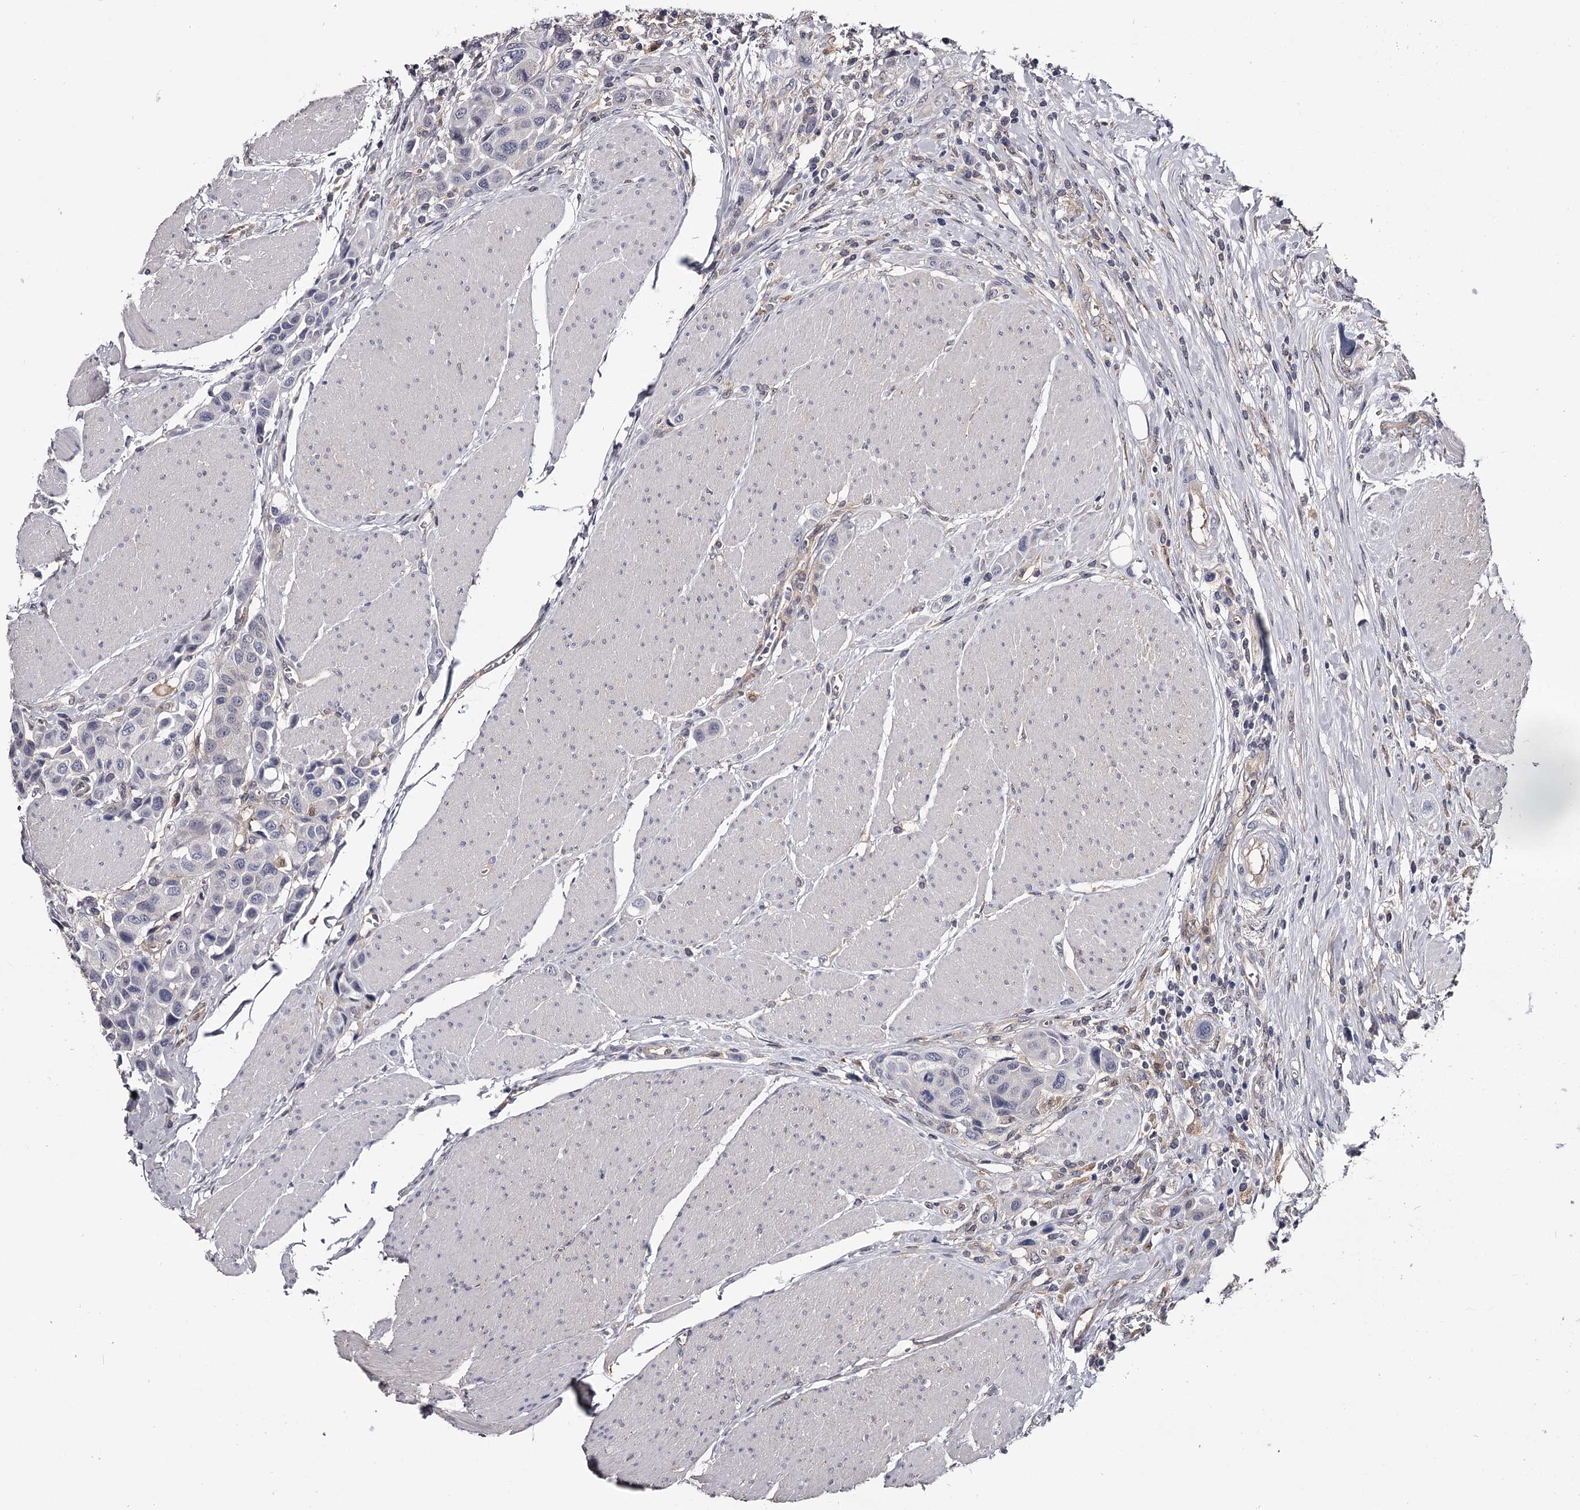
{"staining": {"intensity": "negative", "quantity": "none", "location": "none"}, "tissue": "urothelial cancer", "cell_type": "Tumor cells", "image_type": "cancer", "snomed": [{"axis": "morphology", "description": "Urothelial carcinoma, High grade"}, {"axis": "topography", "description": "Urinary bladder"}], "caption": "Tumor cells show no significant expression in urothelial carcinoma (high-grade).", "gene": "GSTO1", "patient": {"sex": "male", "age": 50}}